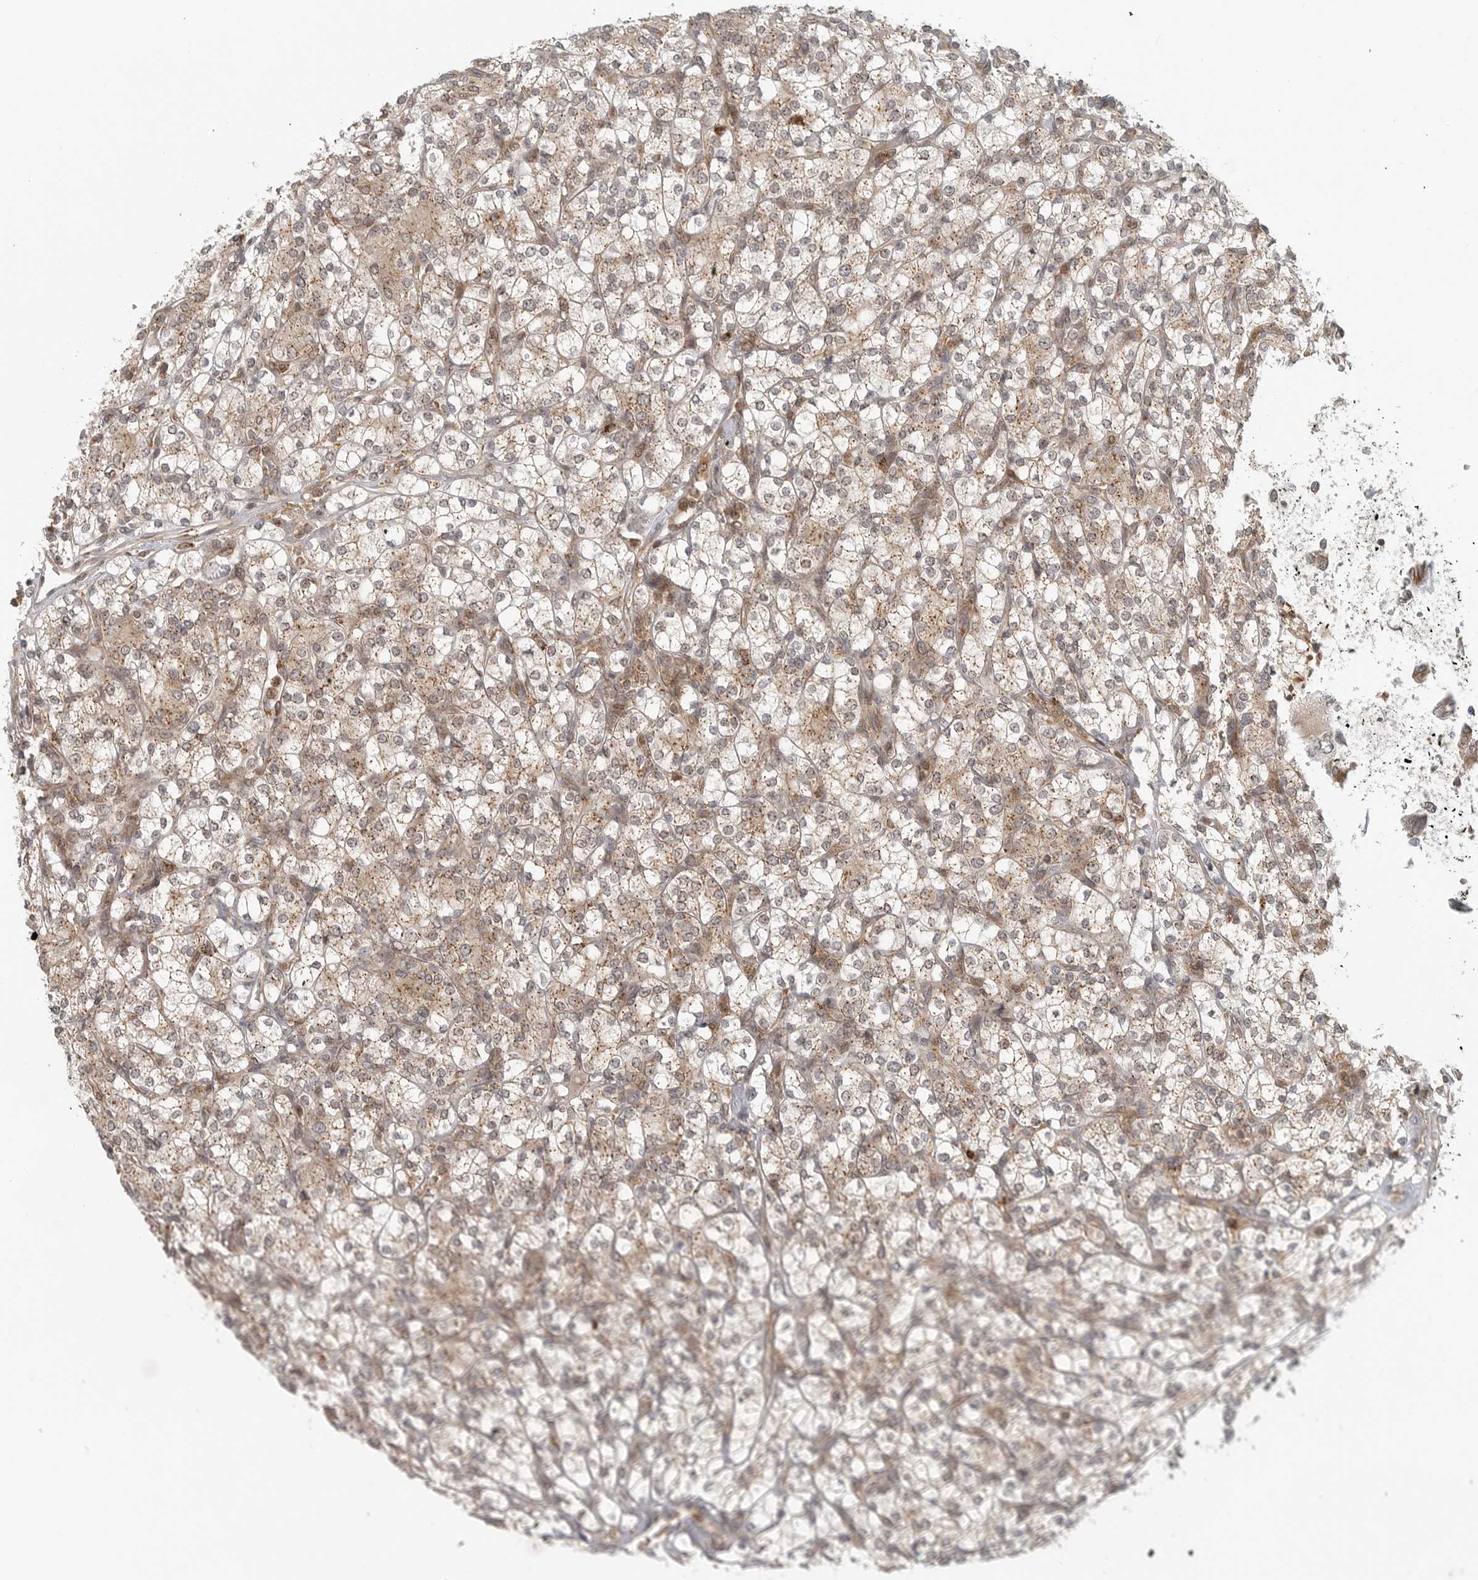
{"staining": {"intensity": "moderate", "quantity": "25%-75%", "location": "cytoplasmic/membranous"}, "tissue": "renal cancer", "cell_type": "Tumor cells", "image_type": "cancer", "snomed": [{"axis": "morphology", "description": "Adenocarcinoma, NOS"}, {"axis": "topography", "description": "Kidney"}], "caption": "A histopathology image showing moderate cytoplasmic/membranous staining in approximately 25%-75% of tumor cells in adenocarcinoma (renal), as visualized by brown immunohistochemical staining.", "gene": "COPA", "patient": {"sex": "male", "age": 77}}